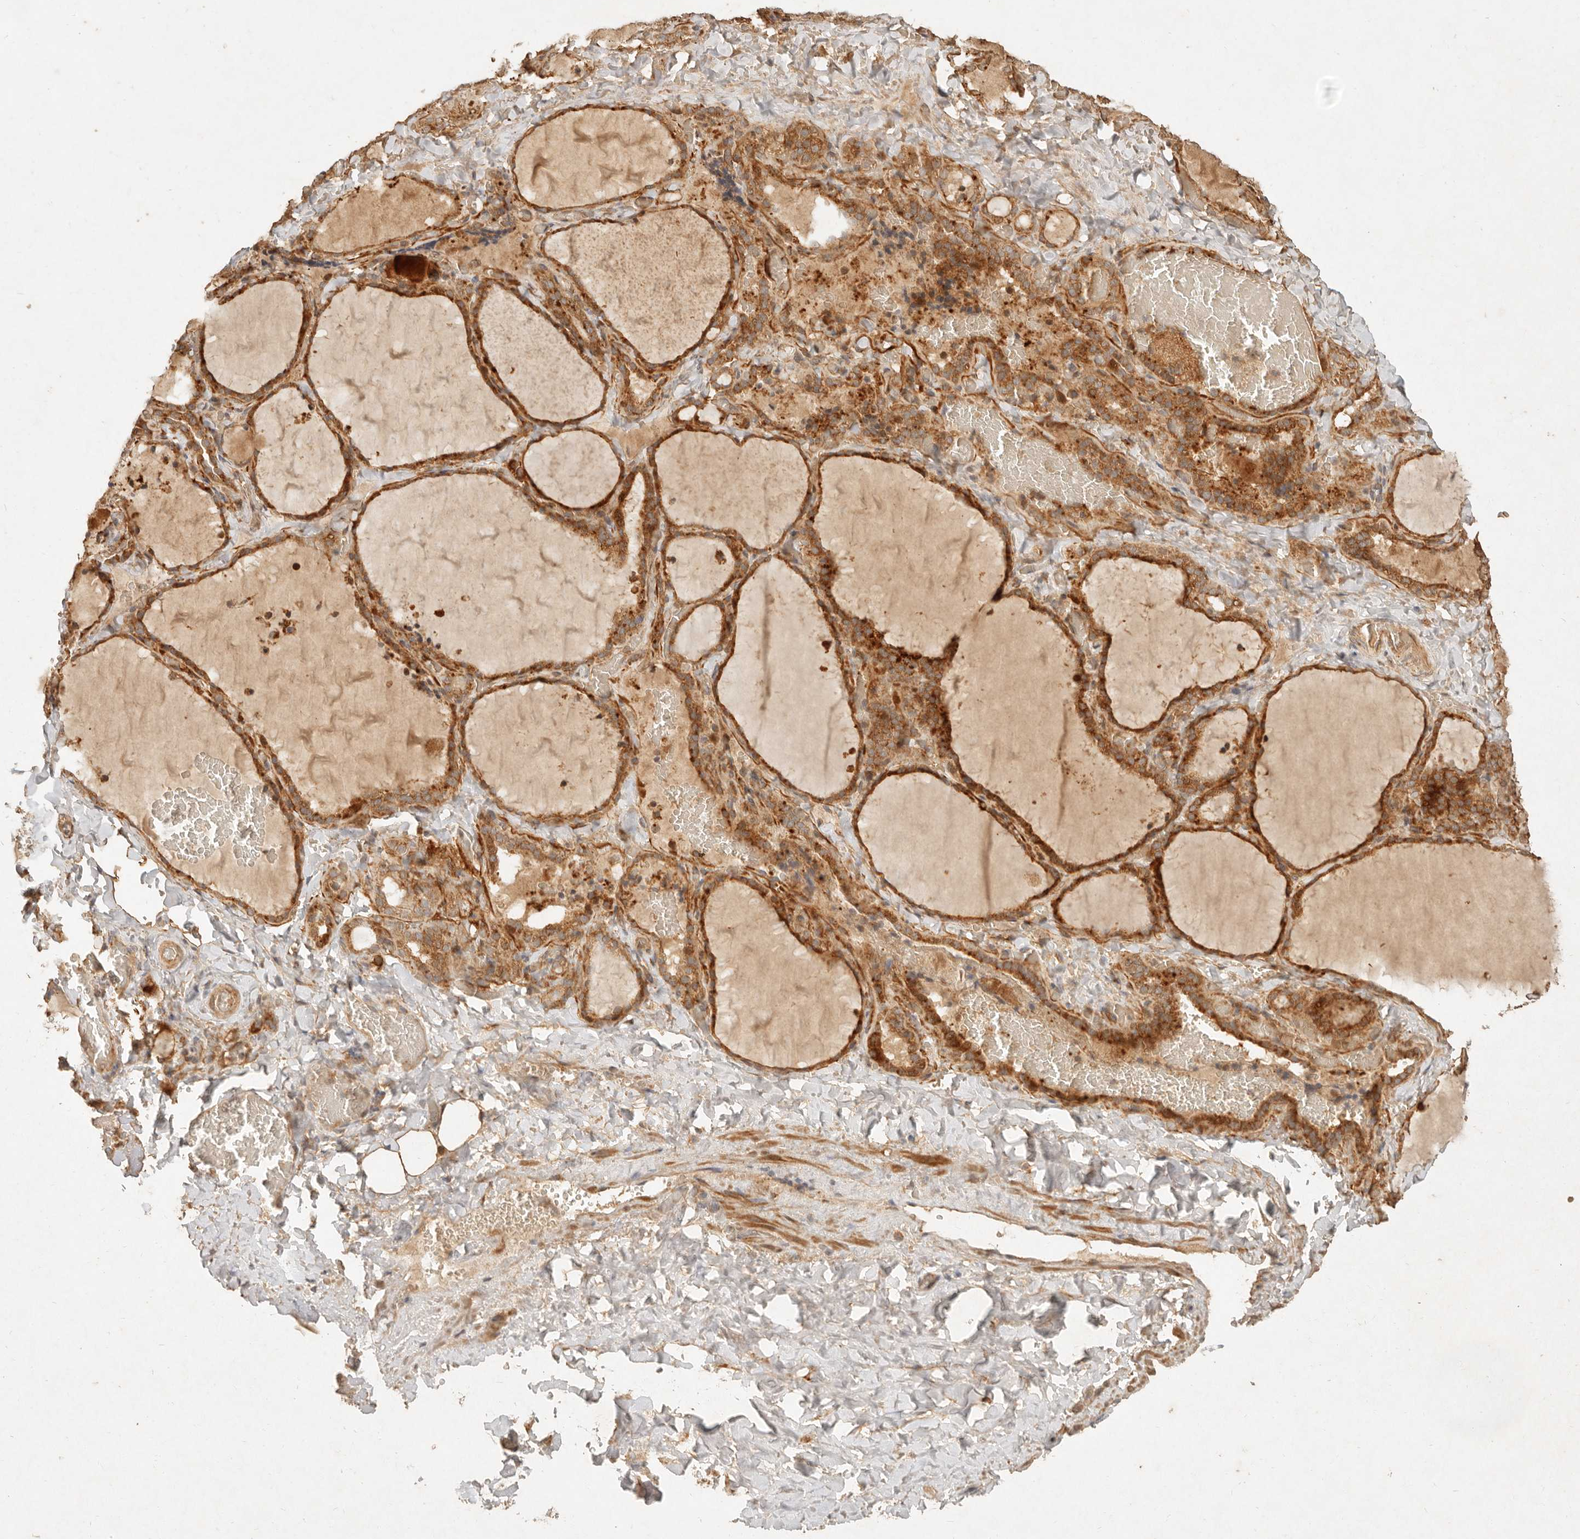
{"staining": {"intensity": "moderate", "quantity": ">75%", "location": "cytoplasmic/membranous"}, "tissue": "thyroid gland", "cell_type": "Glandular cells", "image_type": "normal", "snomed": [{"axis": "morphology", "description": "Normal tissue, NOS"}, {"axis": "topography", "description": "Thyroid gland"}], "caption": "A brown stain highlights moderate cytoplasmic/membranous expression of a protein in glandular cells of normal thyroid gland.", "gene": "CLEC4C", "patient": {"sex": "female", "age": 22}}